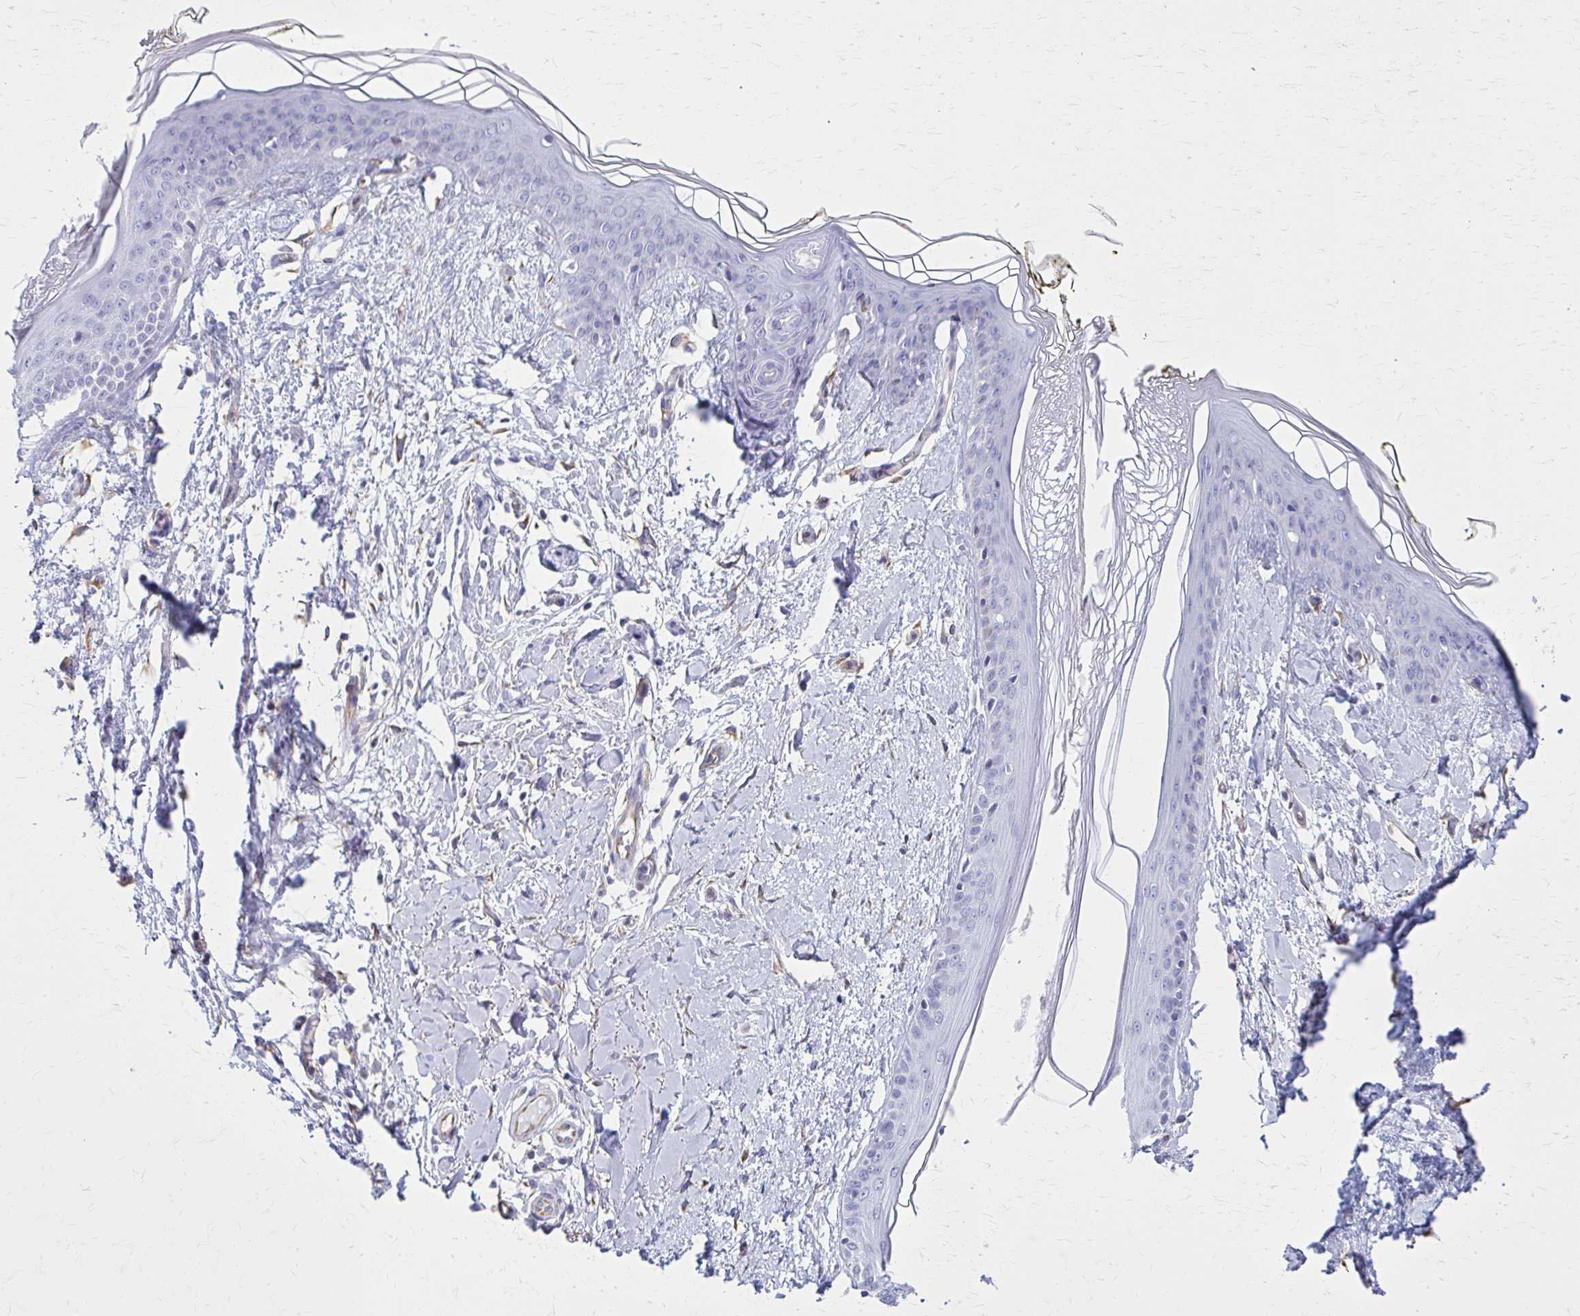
{"staining": {"intensity": "negative", "quantity": "none", "location": "none"}, "tissue": "skin", "cell_type": "Fibroblasts", "image_type": "normal", "snomed": [{"axis": "morphology", "description": "Normal tissue, NOS"}, {"axis": "topography", "description": "Skin"}], "caption": "IHC of unremarkable human skin reveals no staining in fibroblasts.", "gene": "GFAP", "patient": {"sex": "female", "age": 34}}